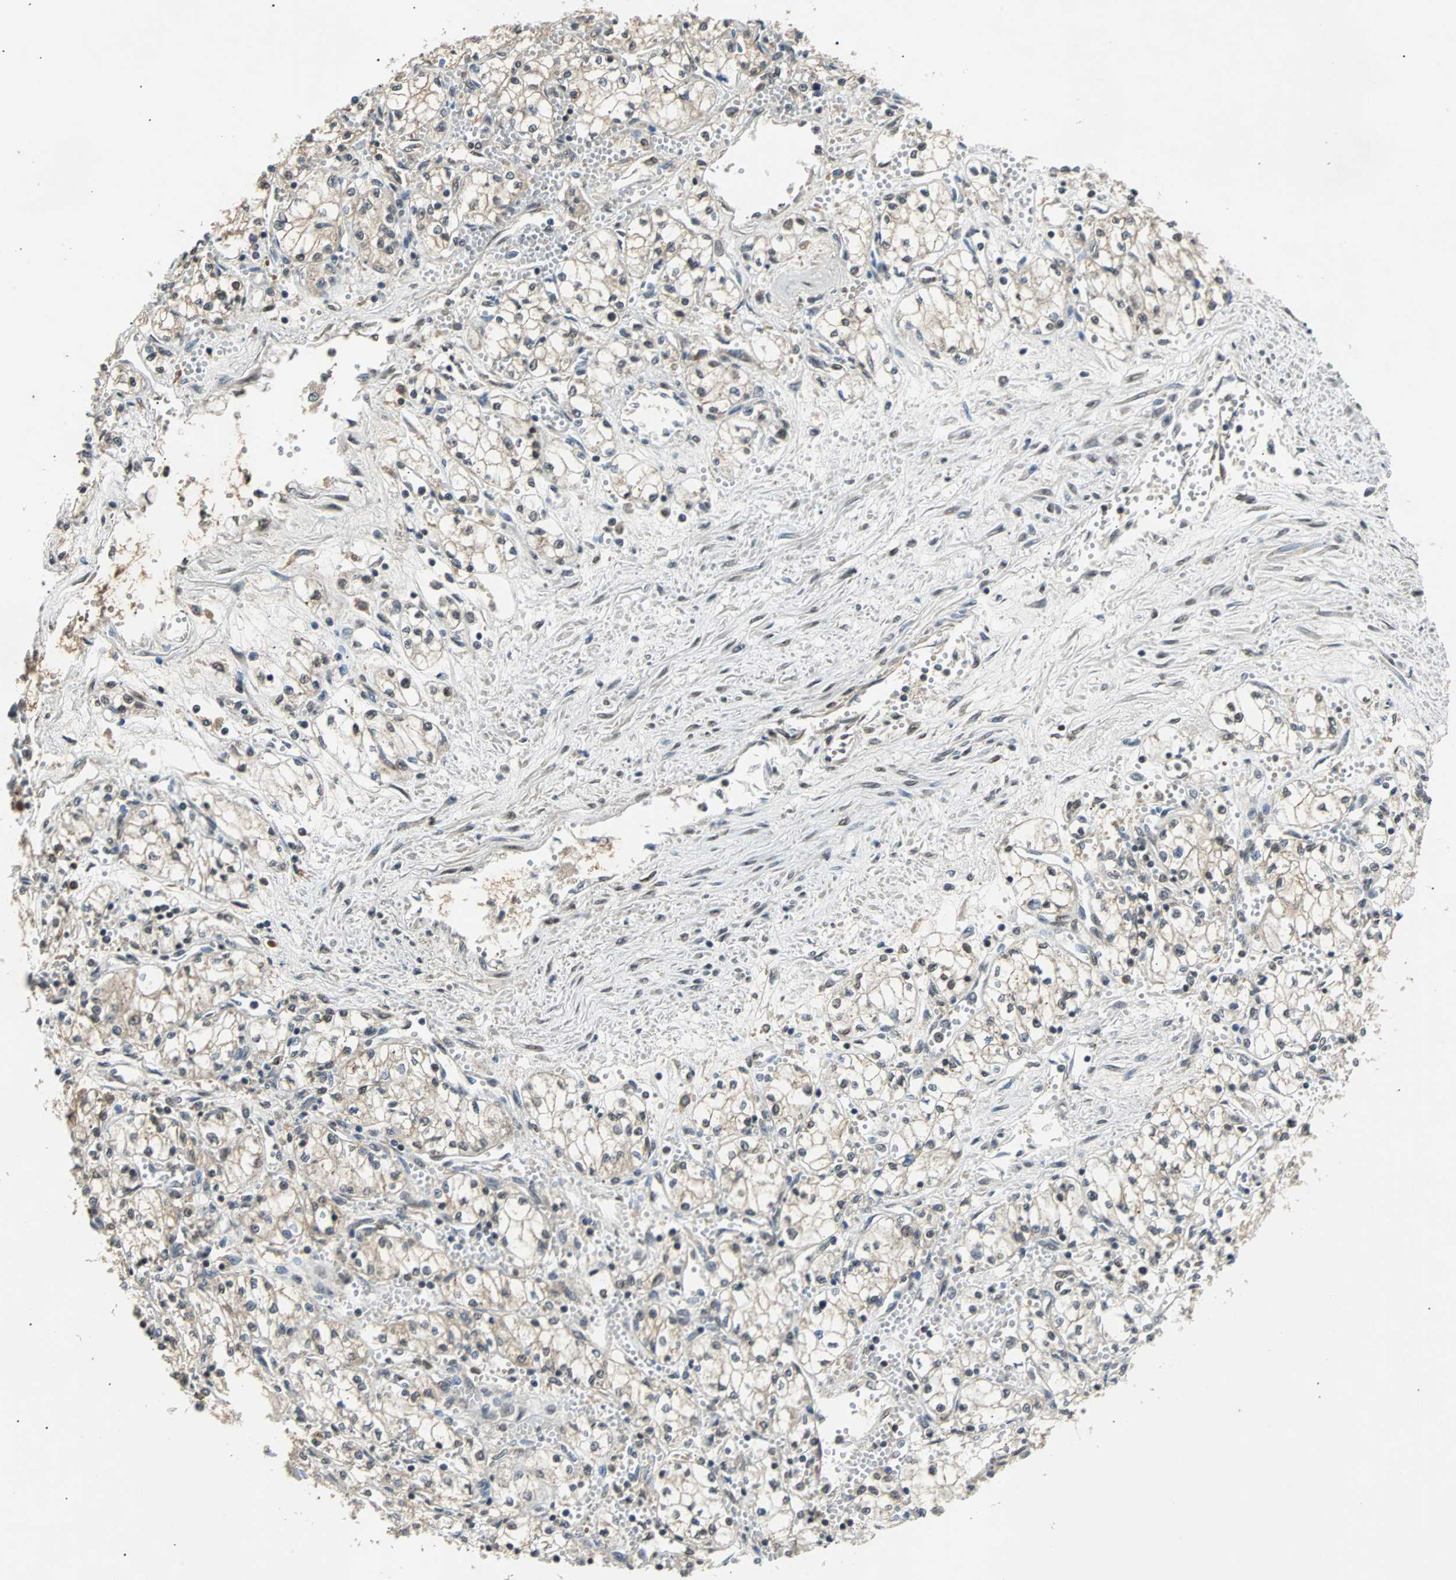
{"staining": {"intensity": "weak", "quantity": "<25%", "location": "cytoplasmic/membranous,nuclear"}, "tissue": "renal cancer", "cell_type": "Tumor cells", "image_type": "cancer", "snomed": [{"axis": "morphology", "description": "Normal tissue, NOS"}, {"axis": "morphology", "description": "Adenocarcinoma, NOS"}, {"axis": "topography", "description": "Kidney"}], "caption": "Human renal cancer (adenocarcinoma) stained for a protein using immunohistochemistry reveals no expression in tumor cells.", "gene": "PHC1", "patient": {"sex": "male", "age": 59}}